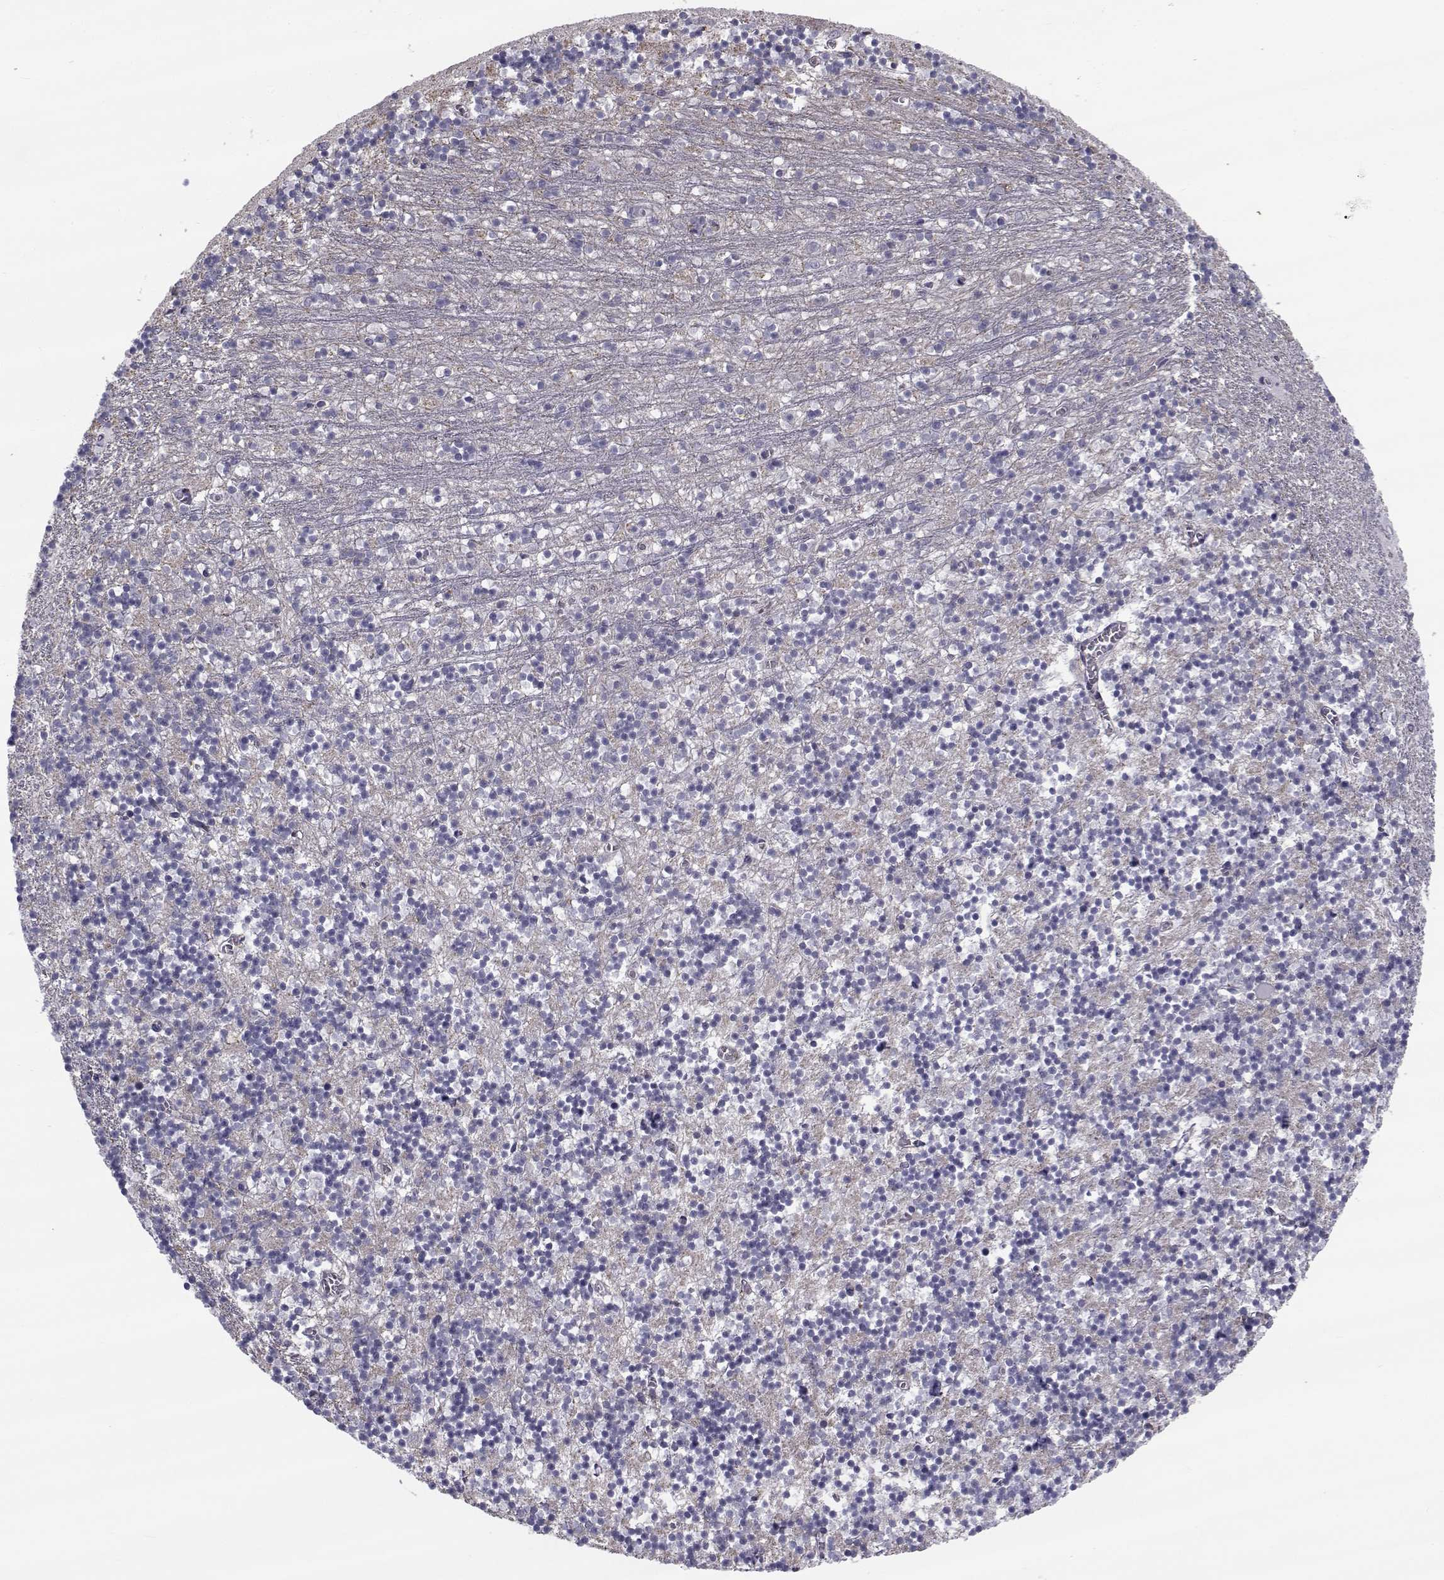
{"staining": {"intensity": "negative", "quantity": "none", "location": "none"}, "tissue": "cerebellum", "cell_type": "Cells in granular layer", "image_type": "normal", "snomed": [{"axis": "morphology", "description": "Normal tissue, NOS"}, {"axis": "topography", "description": "Cerebellum"}], "caption": "Immunohistochemistry photomicrograph of benign cerebellum: cerebellum stained with DAB (3,3'-diaminobenzidine) demonstrates no significant protein expression in cells in granular layer.", "gene": "LRRC27", "patient": {"sex": "female", "age": 64}}